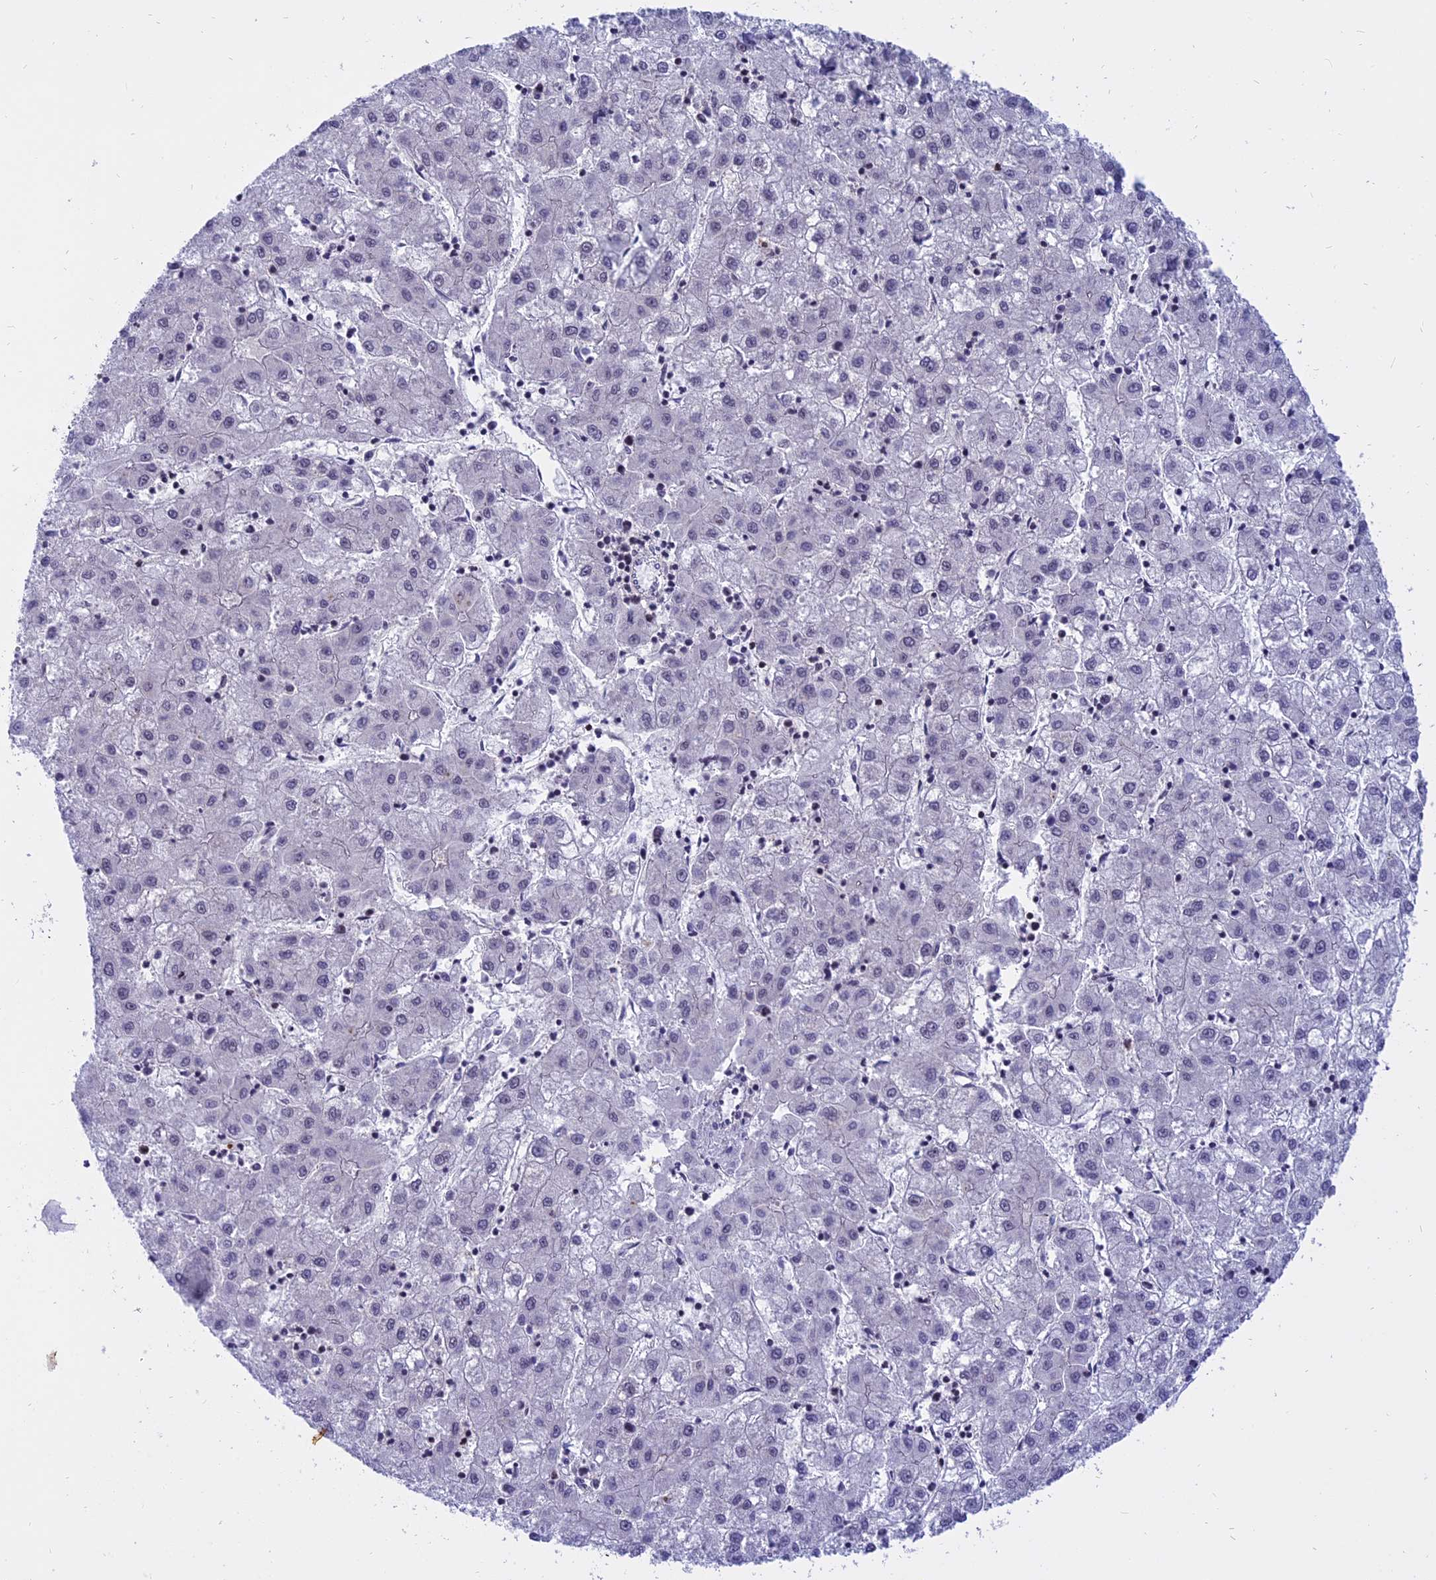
{"staining": {"intensity": "negative", "quantity": "none", "location": "none"}, "tissue": "liver cancer", "cell_type": "Tumor cells", "image_type": "cancer", "snomed": [{"axis": "morphology", "description": "Carcinoma, Hepatocellular, NOS"}, {"axis": "topography", "description": "Liver"}], "caption": "Tumor cells are negative for brown protein staining in liver cancer (hepatocellular carcinoma).", "gene": "TADA3", "patient": {"sex": "male", "age": 72}}